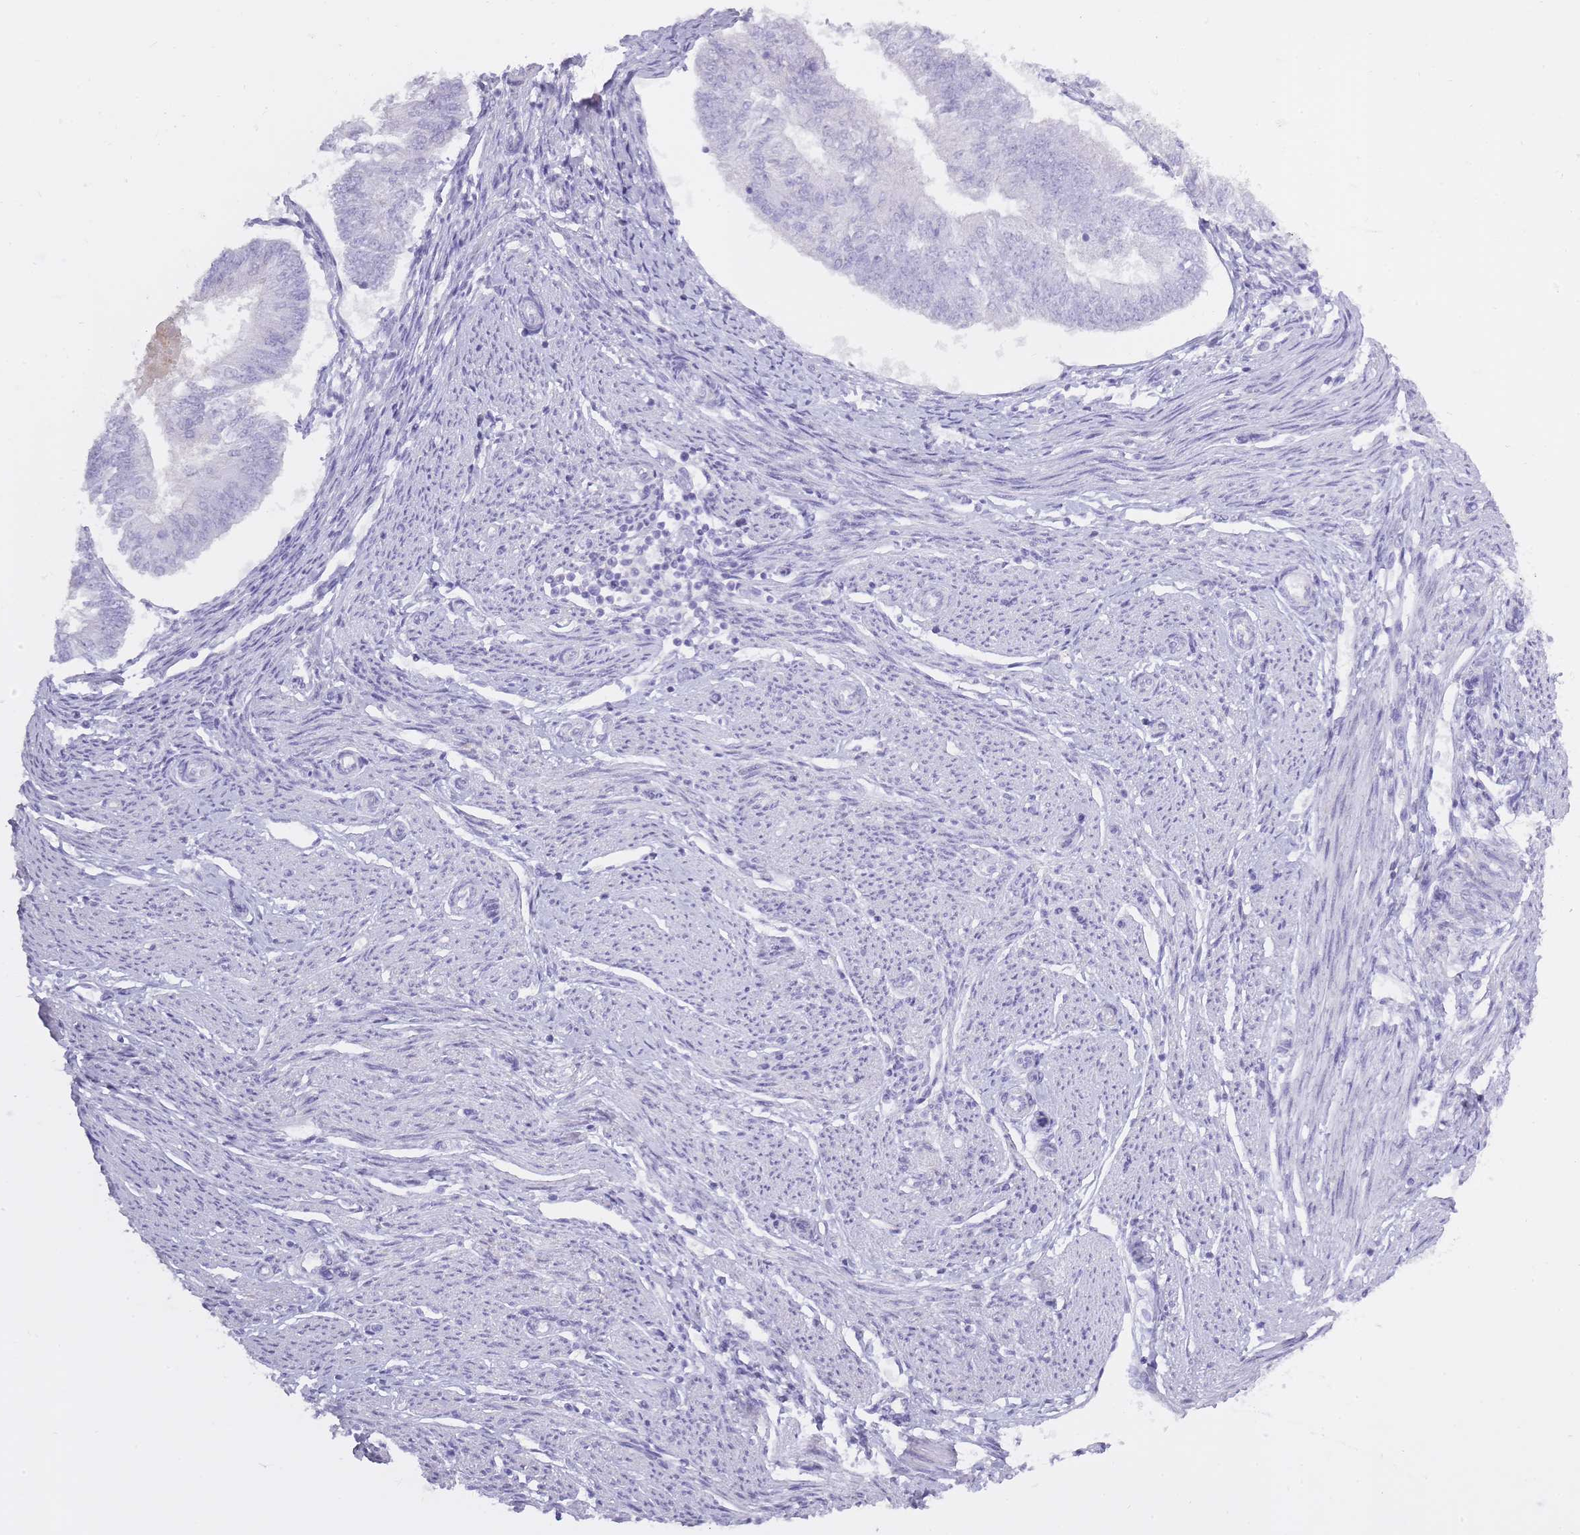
{"staining": {"intensity": "negative", "quantity": "none", "location": "none"}, "tissue": "endometrial cancer", "cell_type": "Tumor cells", "image_type": "cancer", "snomed": [{"axis": "morphology", "description": "Adenocarcinoma, NOS"}, {"axis": "topography", "description": "Endometrium"}], "caption": "Immunohistochemistry (IHC) histopathology image of neoplastic tissue: human adenocarcinoma (endometrial) stained with DAB (3,3'-diaminobenzidine) shows no significant protein staining in tumor cells. The staining was performed using DAB to visualize the protein expression in brown, while the nuclei were stained in blue with hematoxylin (Magnification: 20x).", "gene": "BDKRB2", "patient": {"sex": "female", "age": 58}}